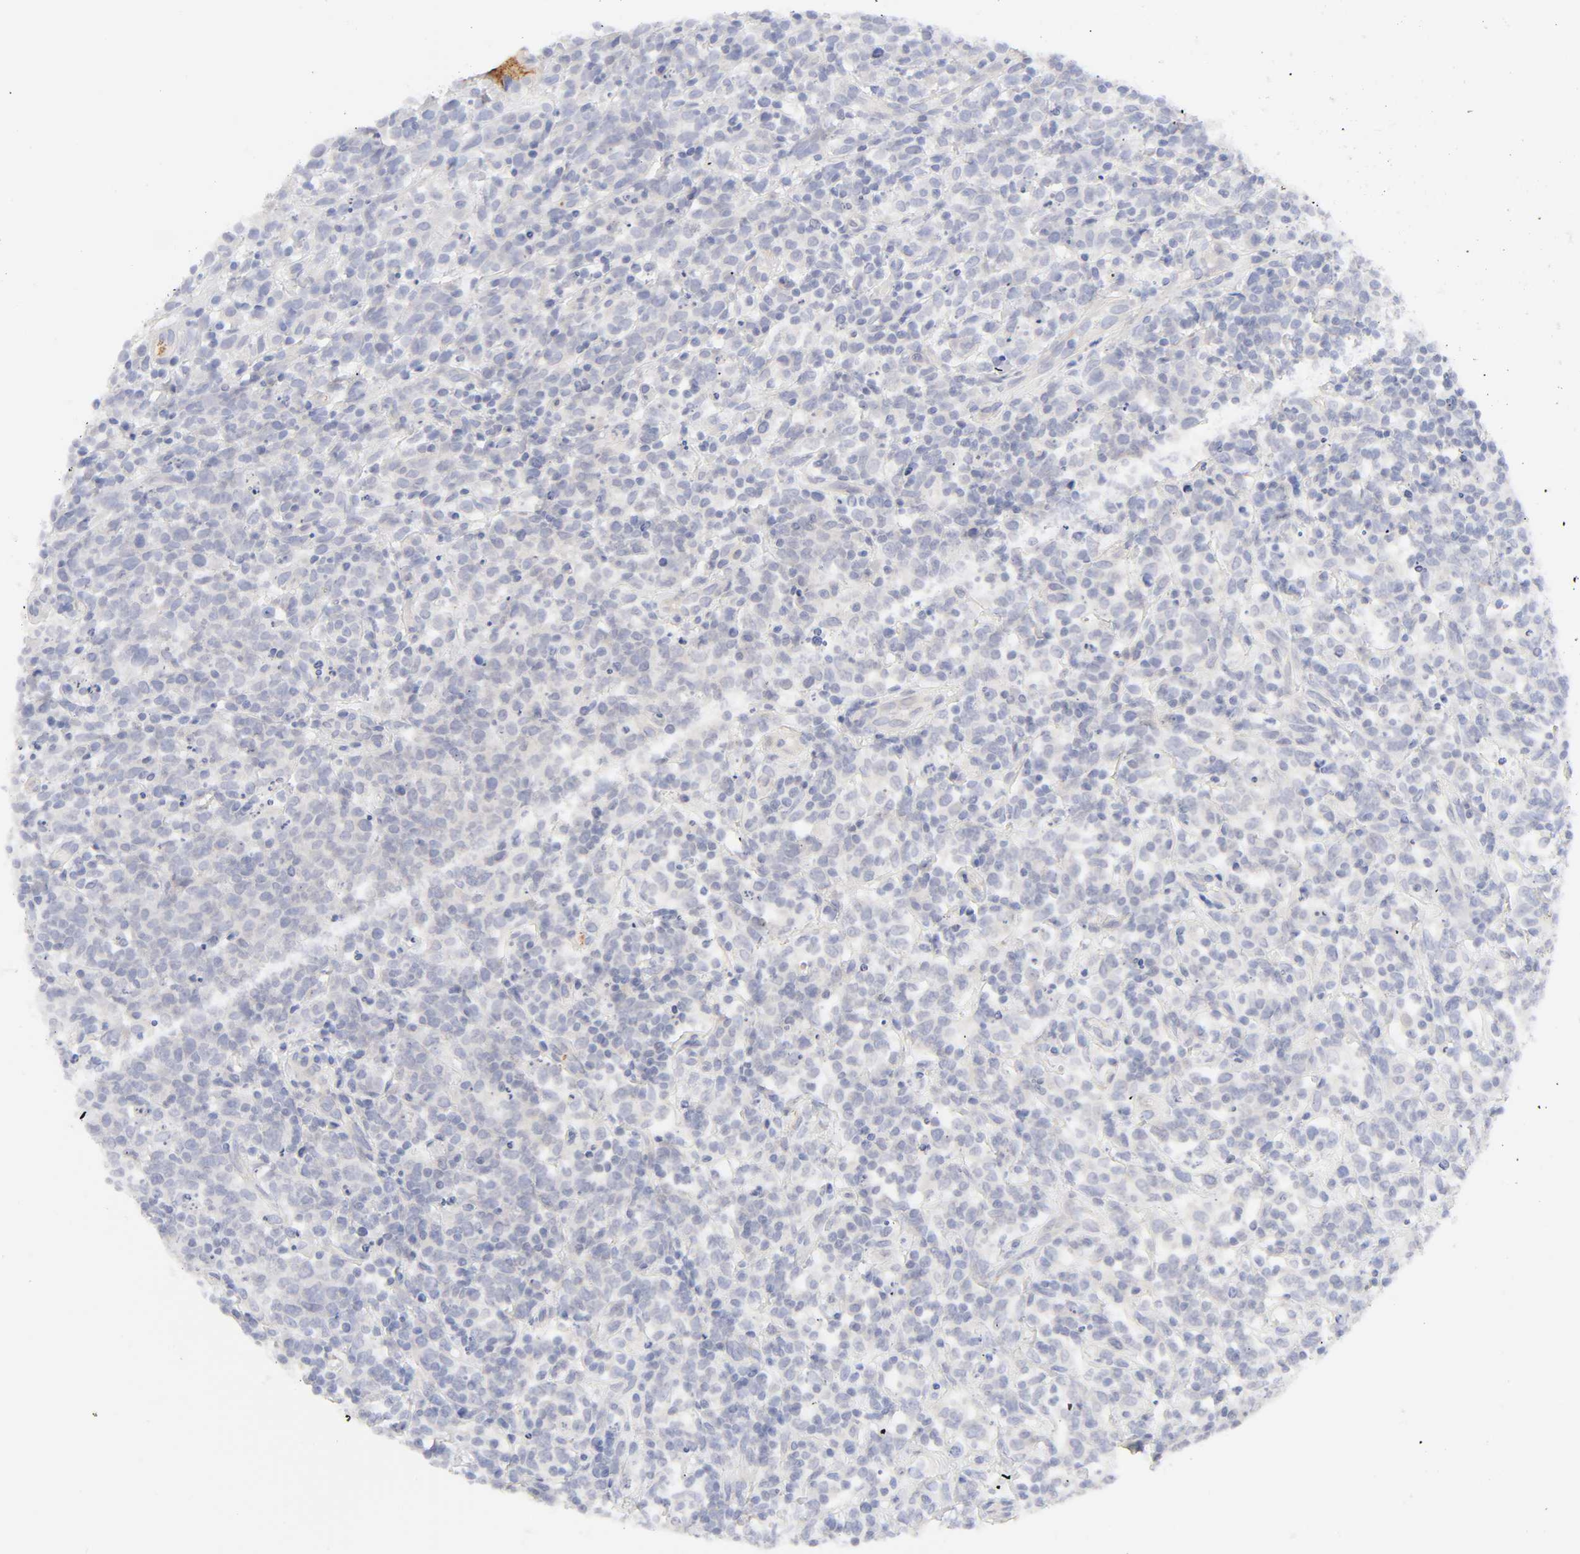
{"staining": {"intensity": "negative", "quantity": "none", "location": "none"}, "tissue": "lymphoma", "cell_type": "Tumor cells", "image_type": "cancer", "snomed": [{"axis": "morphology", "description": "Malignant lymphoma, non-Hodgkin's type, High grade"}, {"axis": "topography", "description": "Lymph node"}], "caption": "Micrograph shows no significant protein positivity in tumor cells of lymphoma.", "gene": "CYP4B1", "patient": {"sex": "female", "age": 73}}